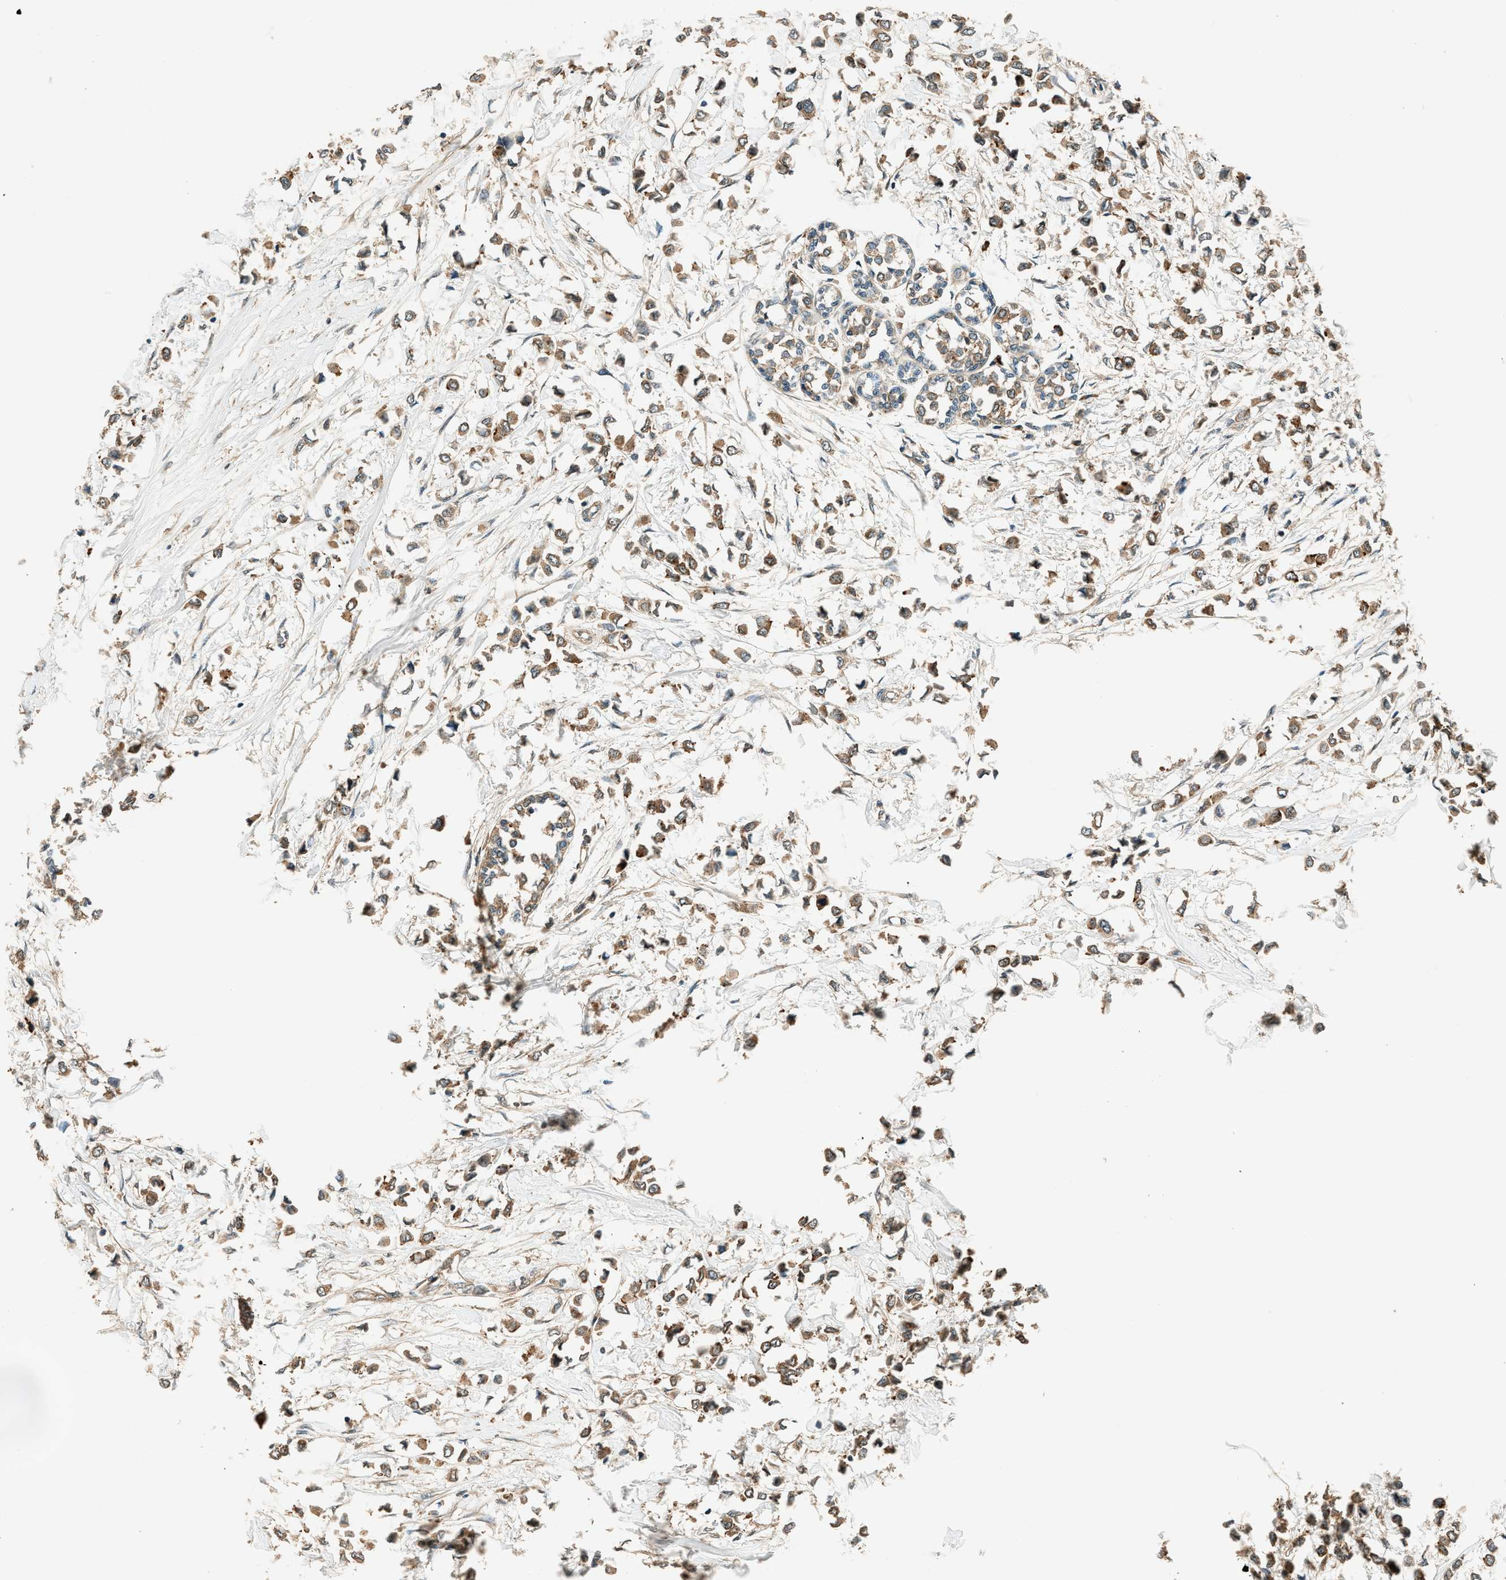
{"staining": {"intensity": "moderate", "quantity": ">75%", "location": "cytoplasmic/membranous"}, "tissue": "breast cancer", "cell_type": "Tumor cells", "image_type": "cancer", "snomed": [{"axis": "morphology", "description": "Lobular carcinoma"}, {"axis": "topography", "description": "Breast"}], "caption": "IHC (DAB) staining of human lobular carcinoma (breast) displays moderate cytoplasmic/membranous protein staining in approximately >75% of tumor cells.", "gene": "ARHGEF11", "patient": {"sex": "female", "age": 51}}